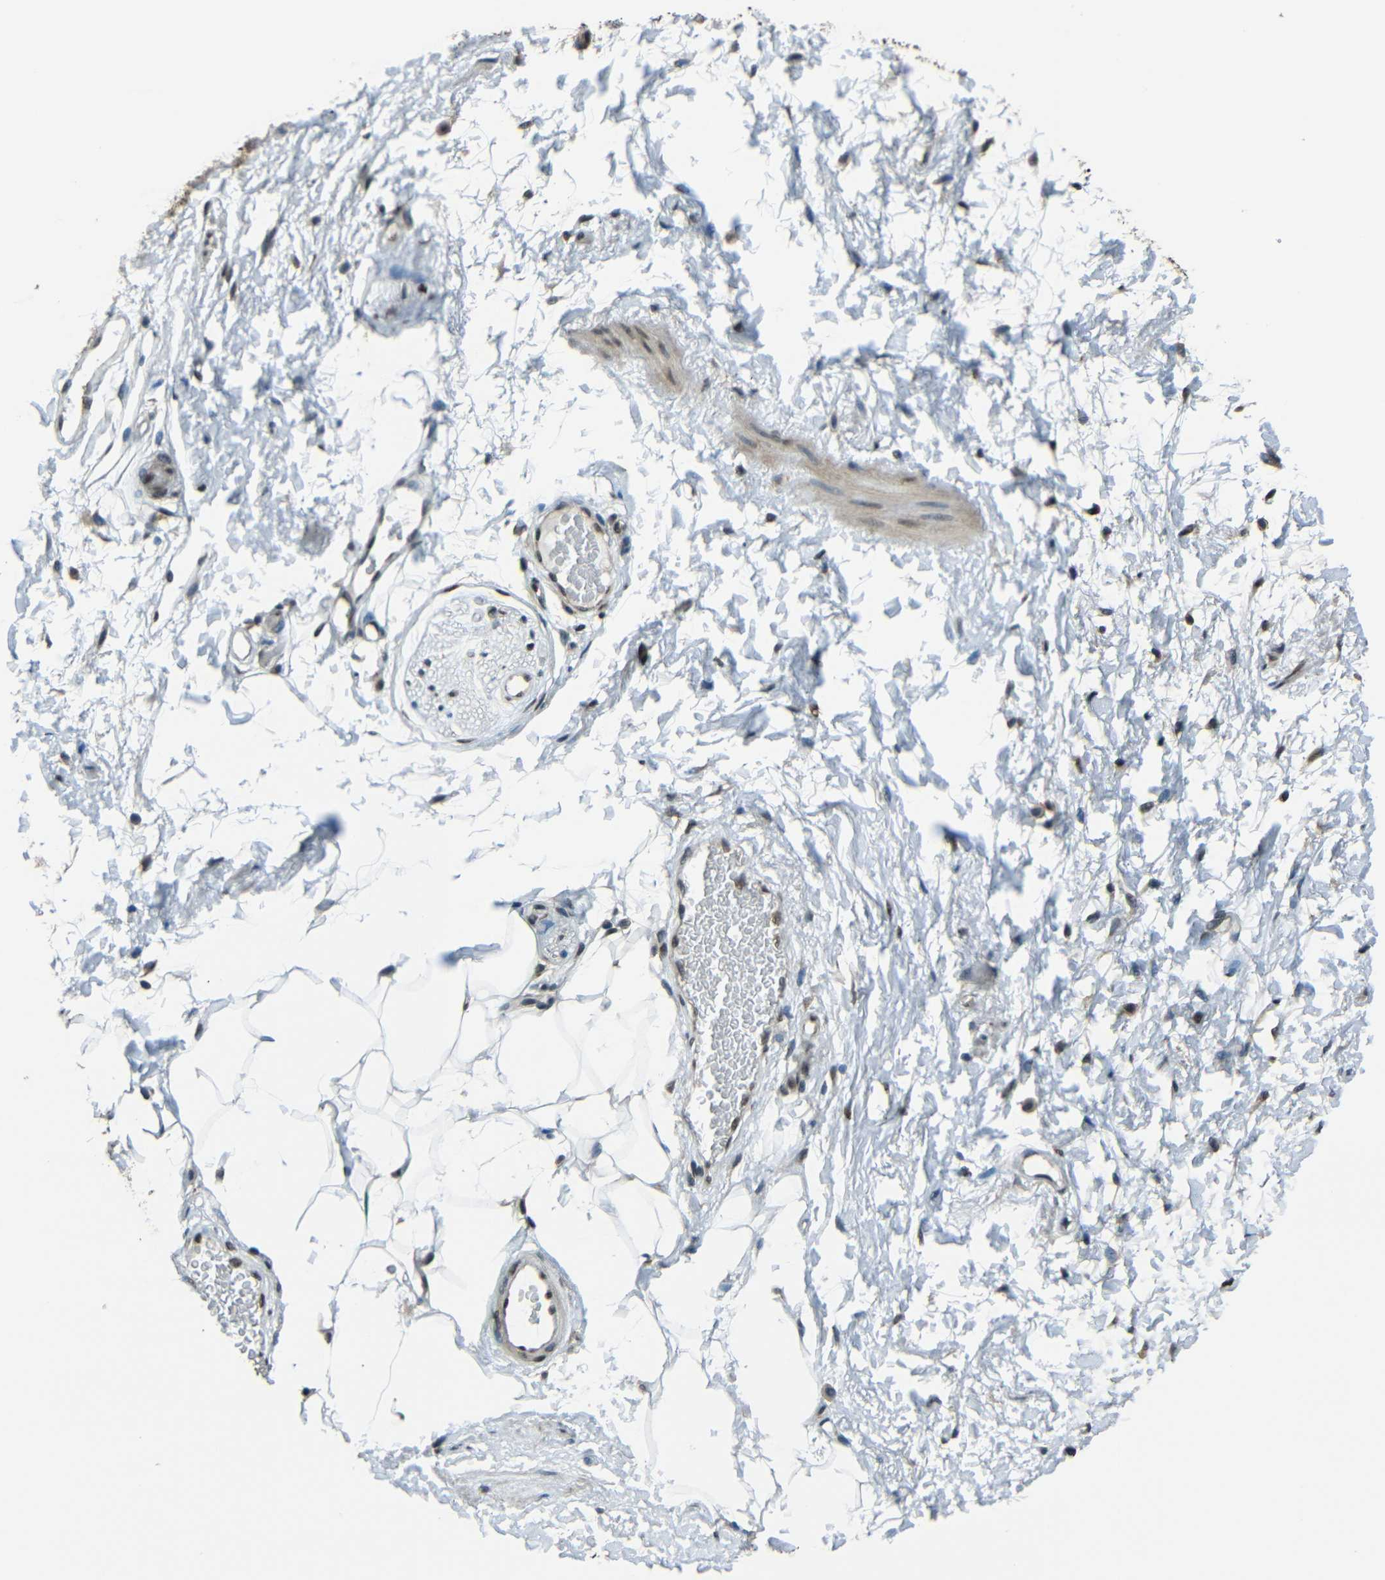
{"staining": {"intensity": "moderate", "quantity": "25%-75%", "location": "cytoplasmic/membranous,nuclear"}, "tissue": "adipose tissue", "cell_type": "Adipocytes", "image_type": "normal", "snomed": [{"axis": "morphology", "description": "Normal tissue, NOS"}, {"axis": "topography", "description": "Soft tissue"}, {"axis": "topography", "description": "Peripheral nerve tissue"}], "caption": "Adipose tissue stained with immunohistochemistry displays moderate cytoplasmic/membranous,nuclear expression in approximately 25%-75% of adipocytes.", "gene": "PSIP1", "patient": {"sex": "female", "age": 71}}